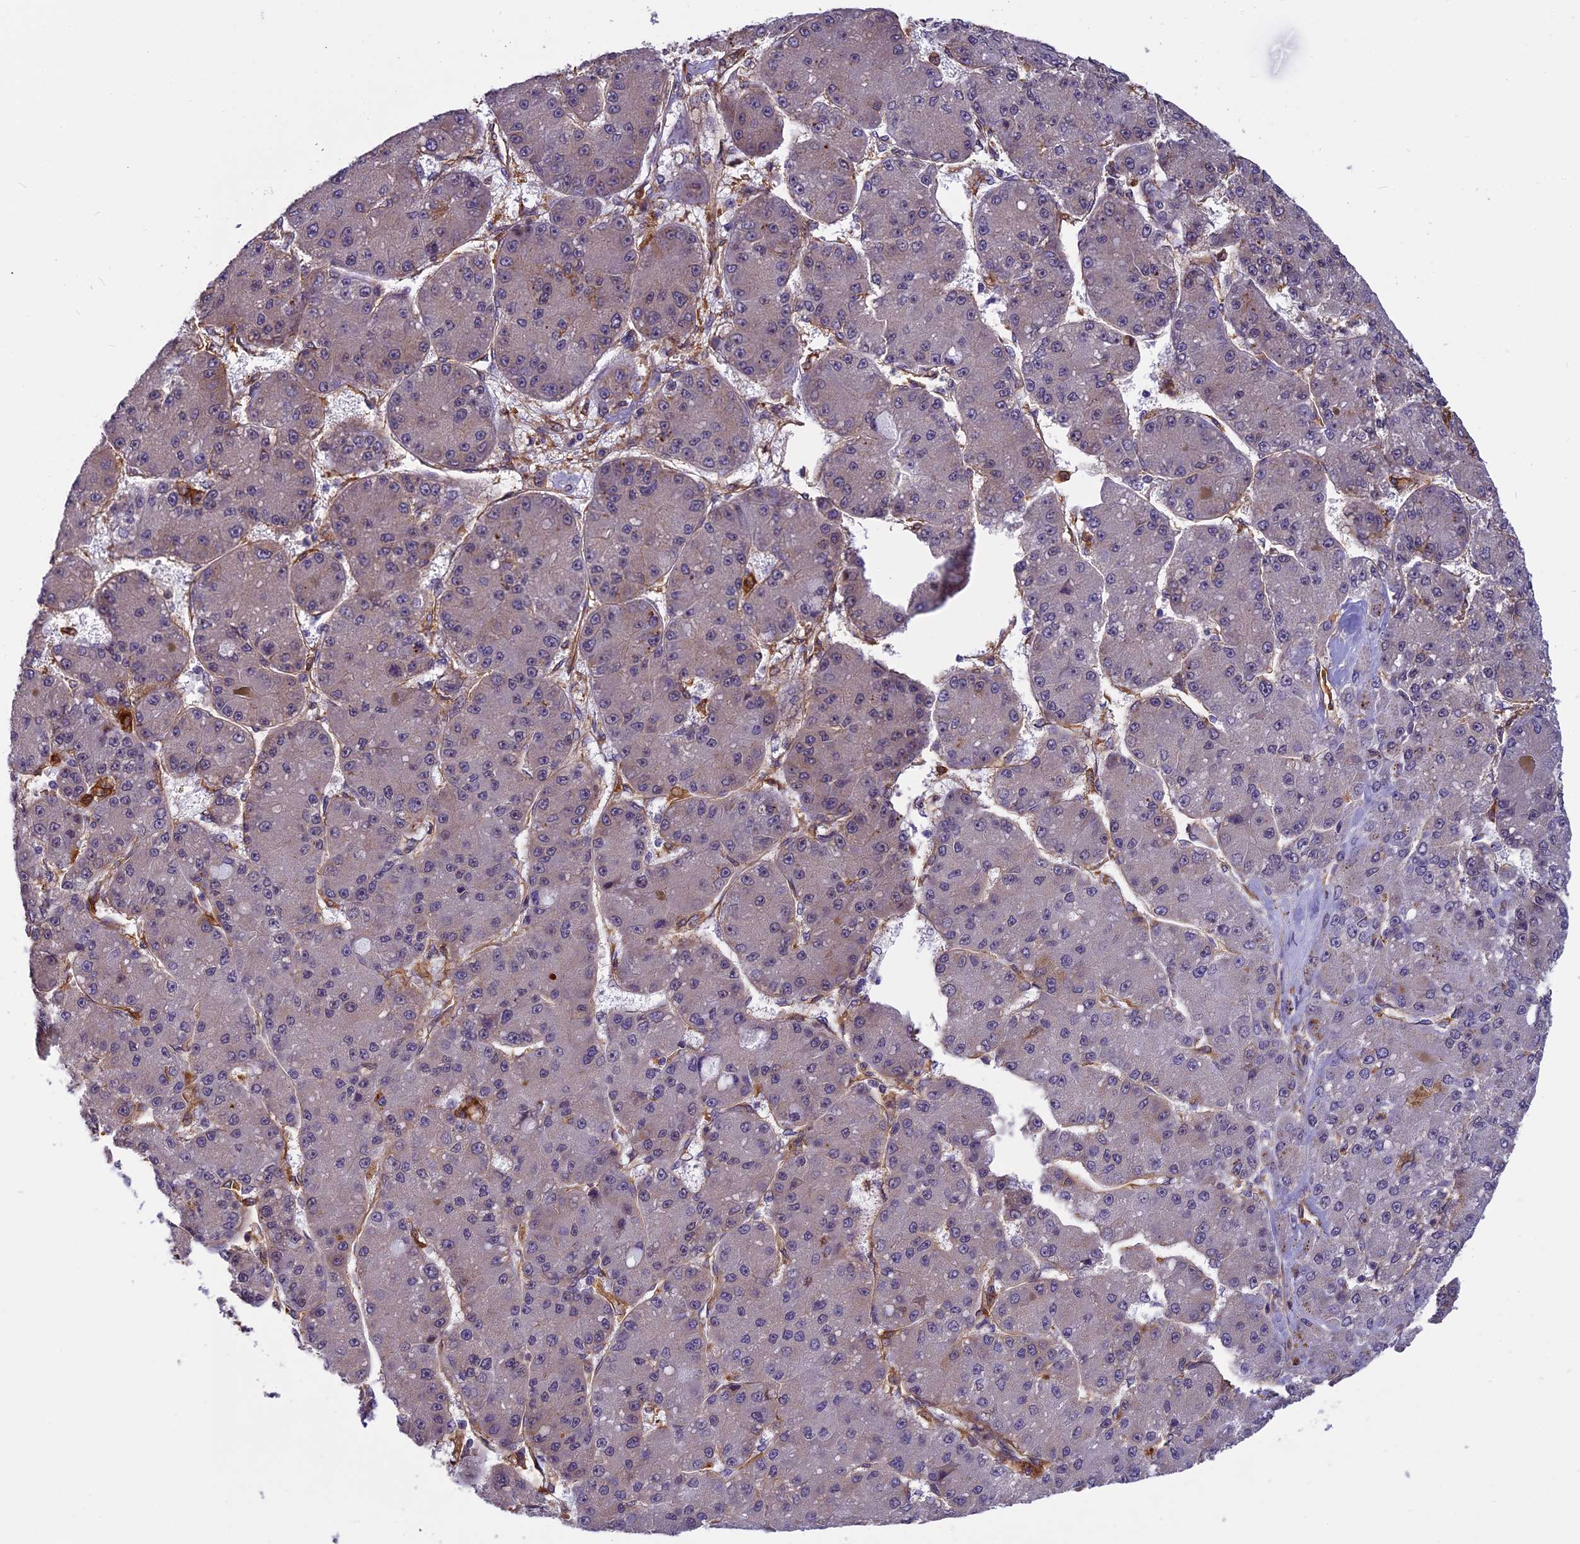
{"staining": {"intensity": "negative", "quantity": "none", "location": "none"}, "tissue": "liver cancer", "cell_type": "Tumor cells", "image_type": "cancer", "snomed": [{"axis": "morphology", "description": "Carcinoma, Hepatocellular, NOS"}, {"axis": "topography", "description": "Liver"}], "caption": "The image exhibits no significant expression in tumor cells of liver cancer (hepatocellular carcinoma). (Stains: DAB (3,3'-diaminobenzidine) immunohistochemistry with hematoxylin counter stain, Microscopy: brightfield microscopy at high magnification).", "gene": "EHBP1L1", "patient": {"sex": "male", "age": 67}}